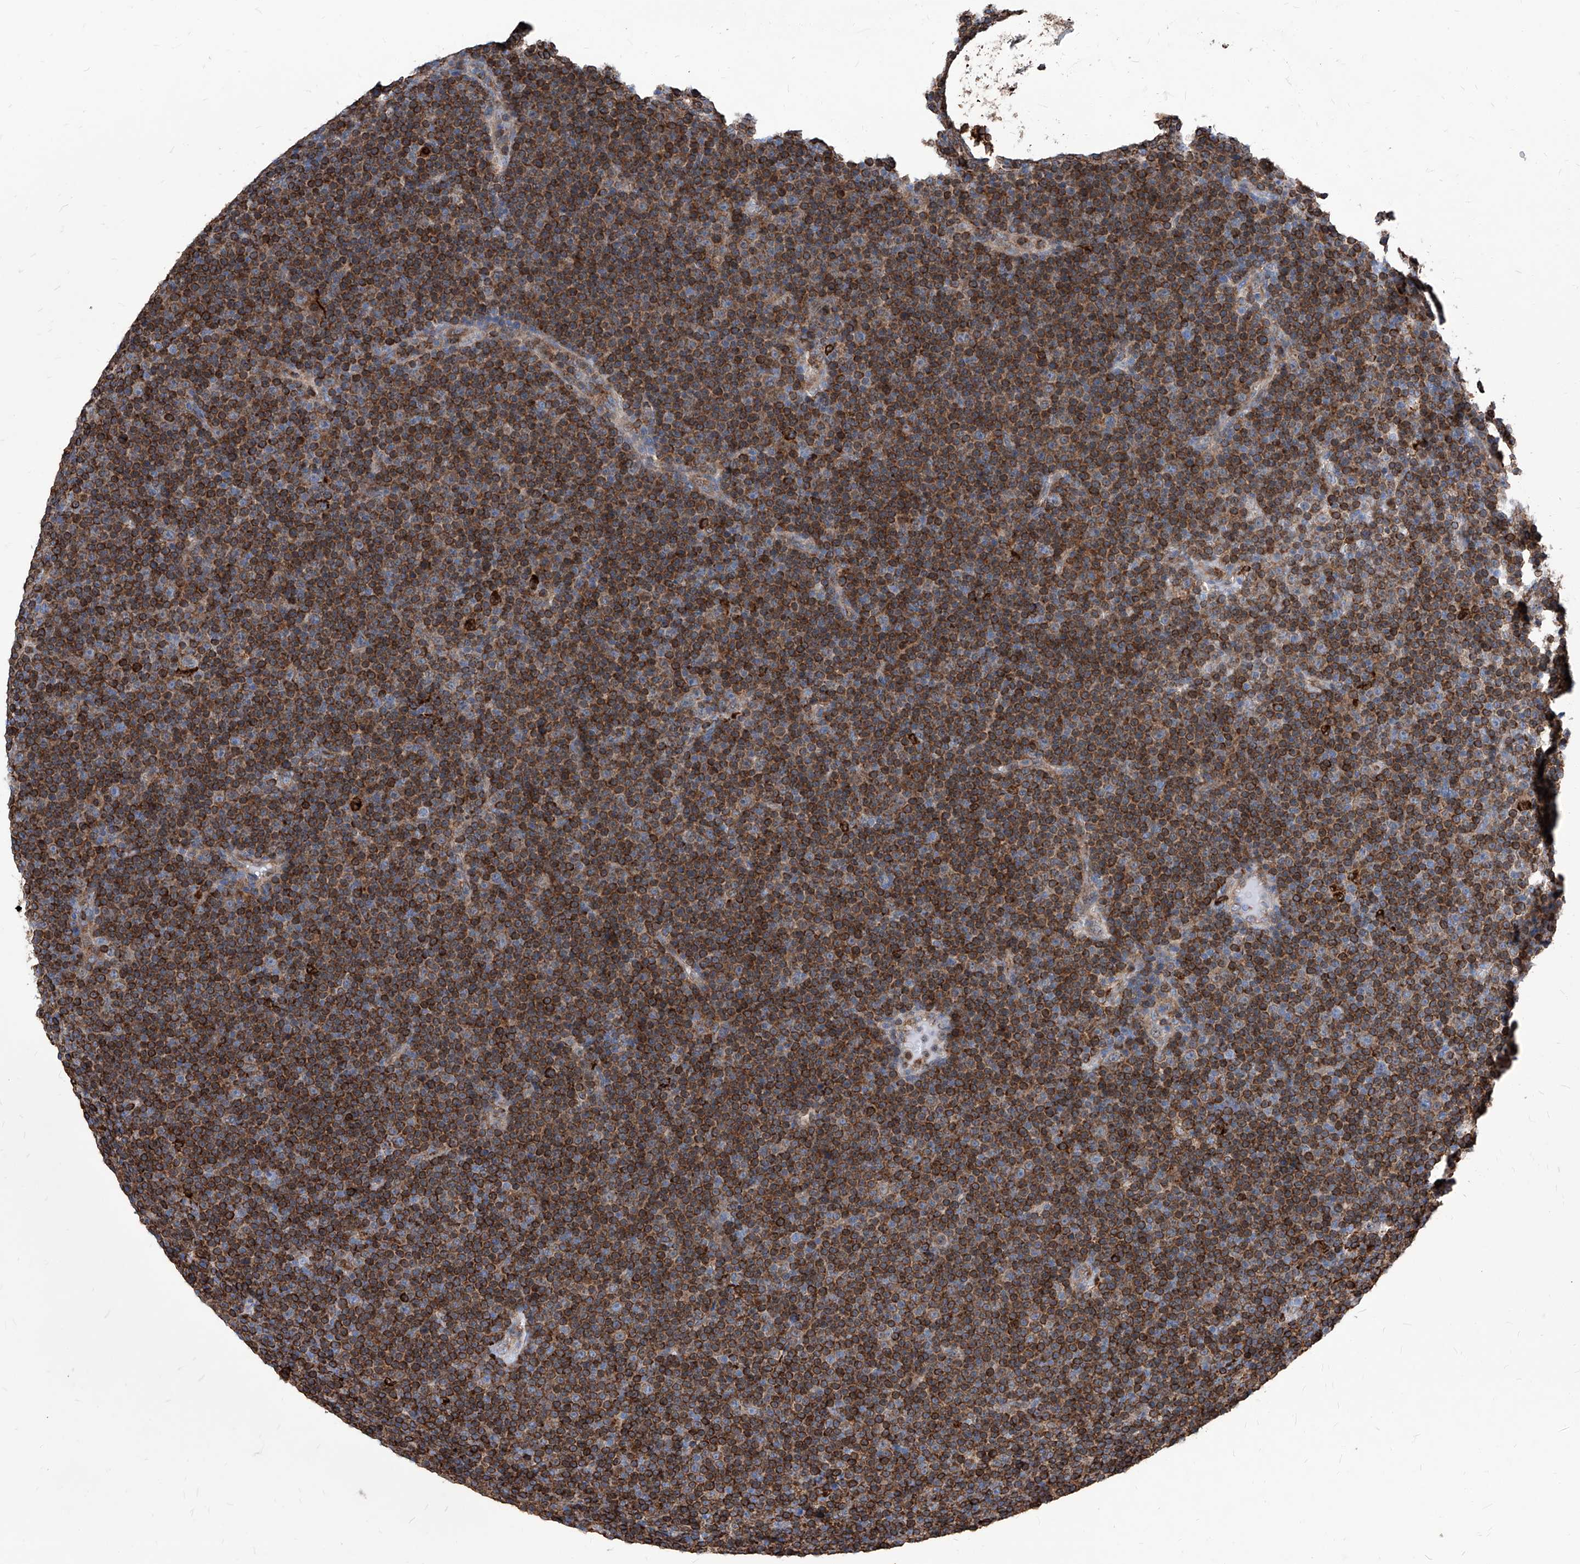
{"staining": {"intensity": "strong", "quantity": ">75%", "location": "cytoplasmic/membranous"}, "tissue": "lymphoma", "cell_type": "Tumor cells", "image_type": "cancer", "snomed": [{"axis": "morphology", "description": "Malignant lymphoma, non-Hodgkin's type, Low grade"}, {"axis": "topography", "description": "Lymph node"}], "caption": "This micrograph exhibits IHC staining of lymphoma, with high strong cytoplasmic/membranous expression in approximately >75% of tumor cells.", "gene": "UBOX5", "patient": {"sex": "female", "age": 67}}